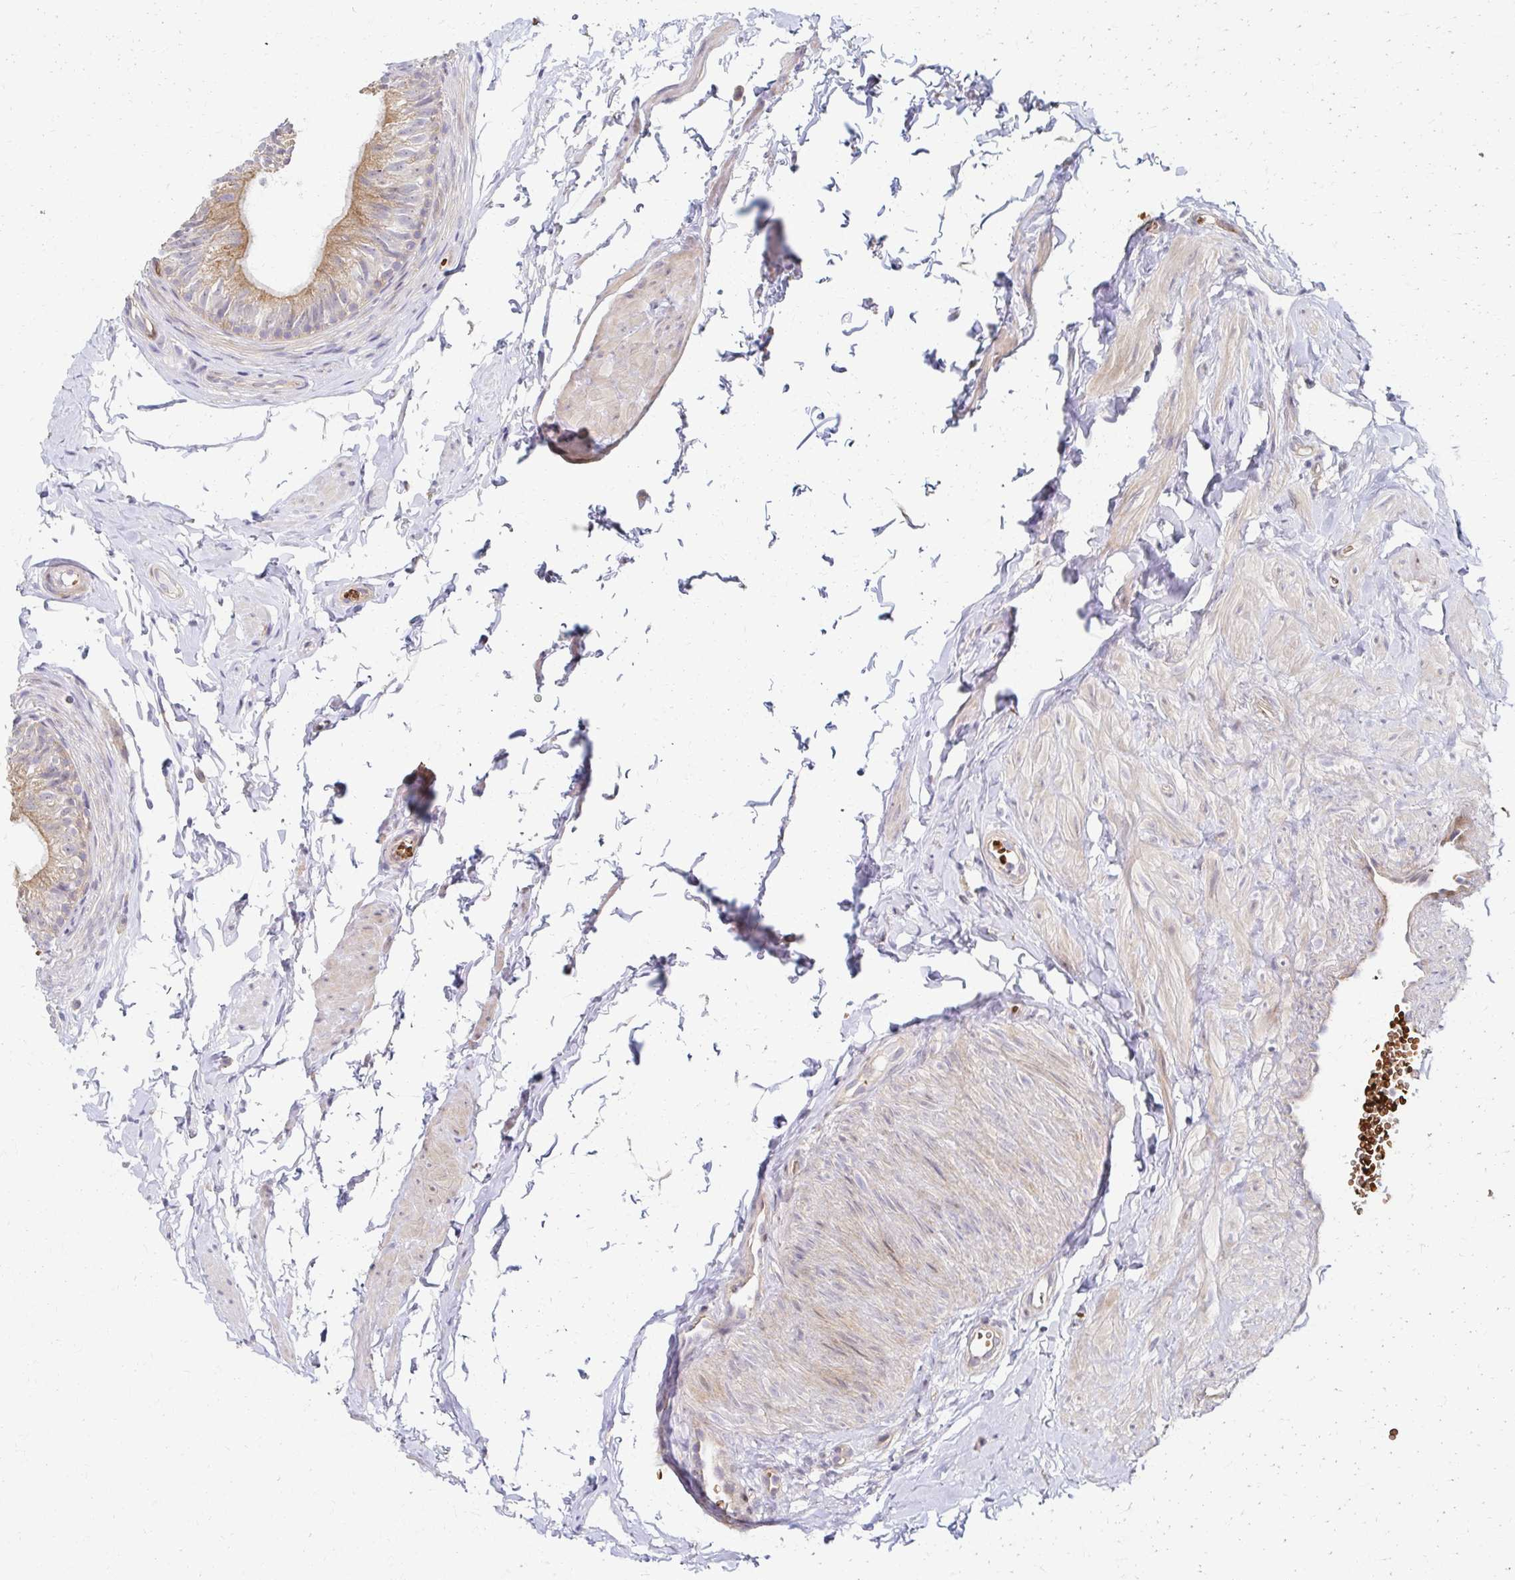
{"staining": {"intensity": "moderate", "quantity": "25%-75%", "location": "cytoplasmic/membranous"}, "tissue": "epididymis", "cell_type": "Glandular cells", "image_type": "normal", "snomed": [{"axis": "morphology", "description": "Normal tissue, NOS"}, {"axis": "topography", "description": "Epididymis, spermatic cord, NOS"}, {"axis": "topography", "description": "Epididymis"}, {"axis": "topography", "description": "Peripheral nerve tissue"}], "caption": "Epididymis stained with immunohistochemistry (IHC) displays moderate cytoplasmic/membranous positivity in approximately 25%-75% of glandular cells.", "gene": "SKA2", "patient": {"sex": "male", "age": 29}}